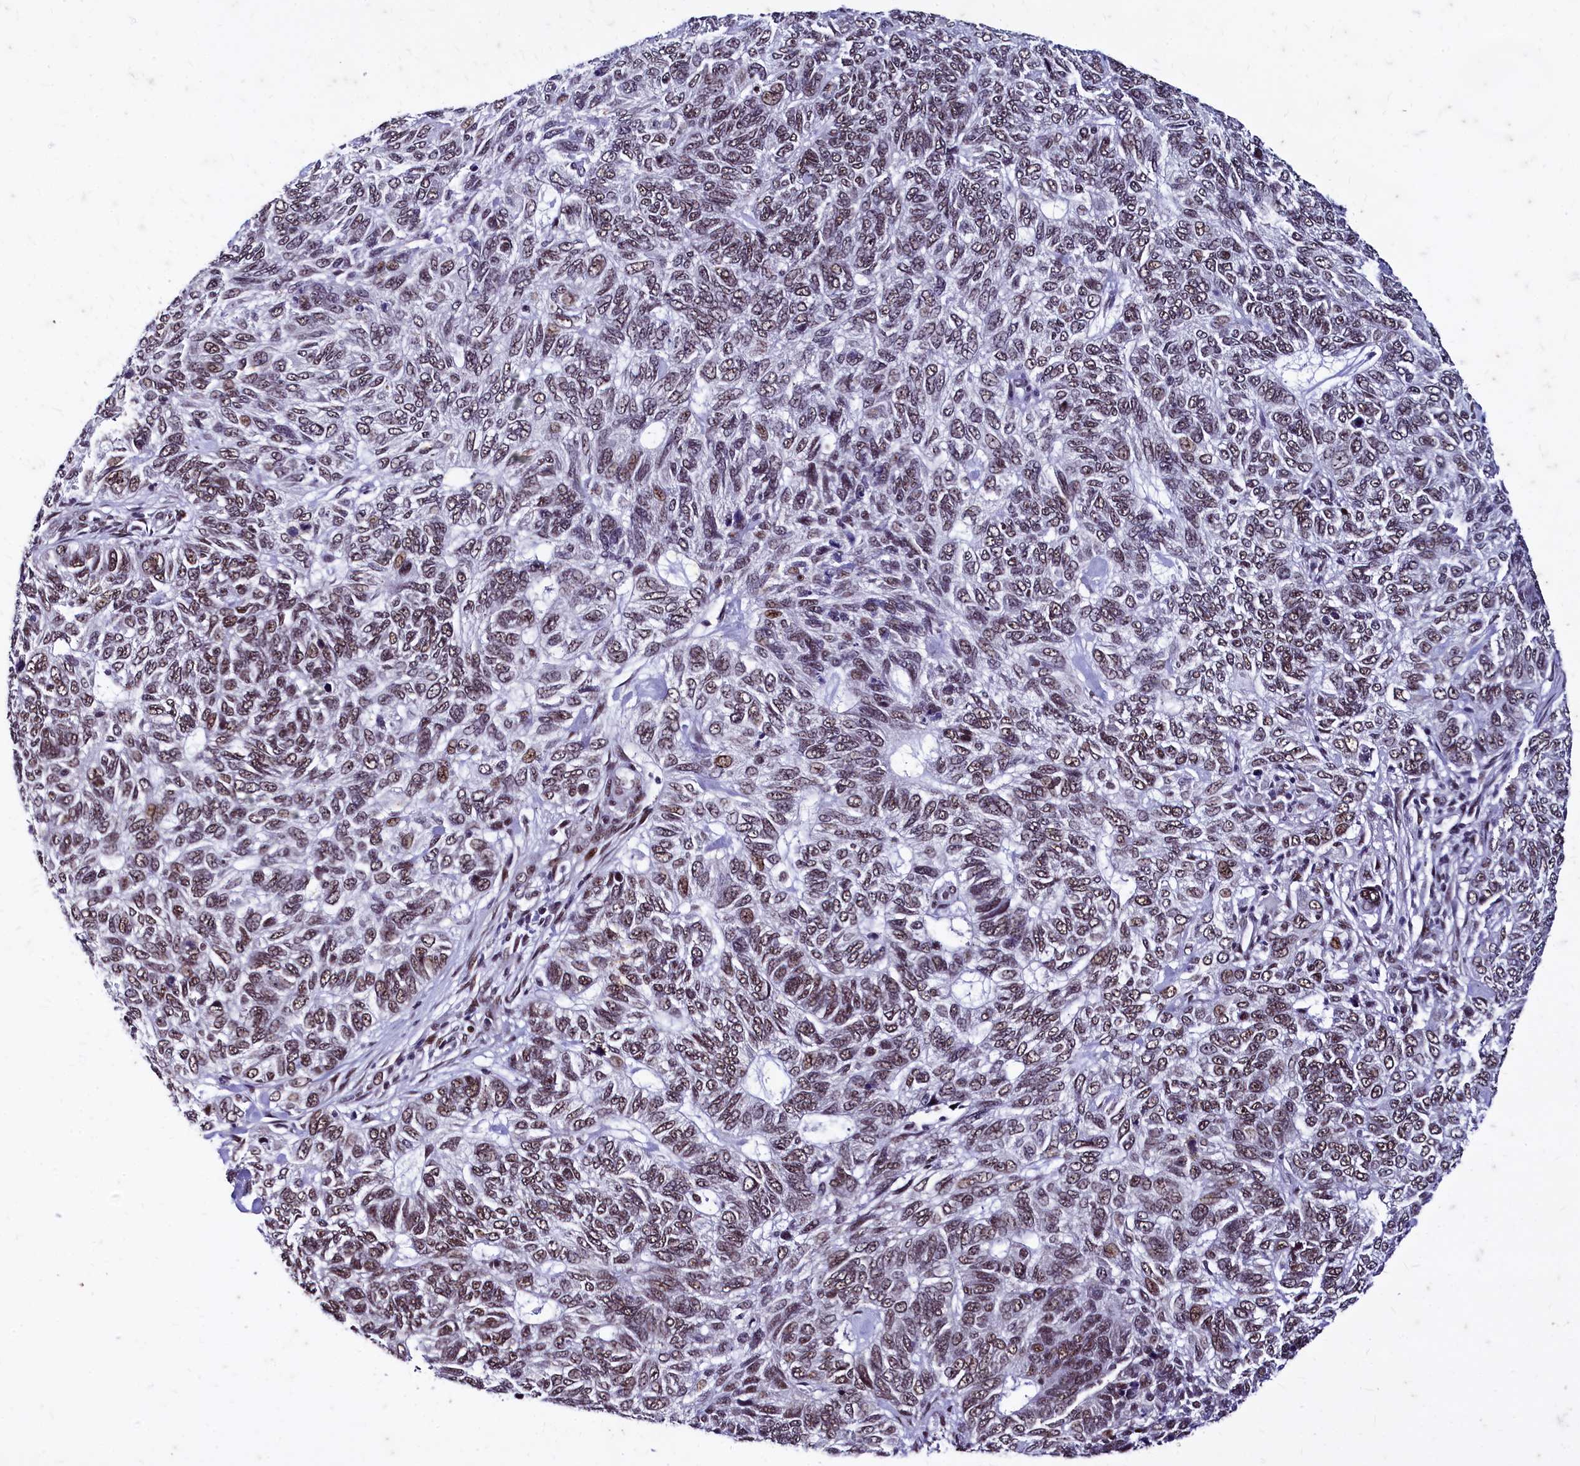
{"staining": {"intensity": "weak", "quantity": ">75%", "location": "nuclear"}, "tissue": "skin cancer", "cell_type": "Tumor cells", "image_type": "cancer", "snomed": [{"axis": "morphology", "description": "Basal cell carcinoma"}, {"axis": "topography", "description": "Skin"}], "caption": "This is an image of immunohistochemistry (IHC) staining of skin cancer, which shows weak expression in the nuclear of tumor cells.", "gene": "CPSF7", "patient": {"sex": "female", "age": 65}}